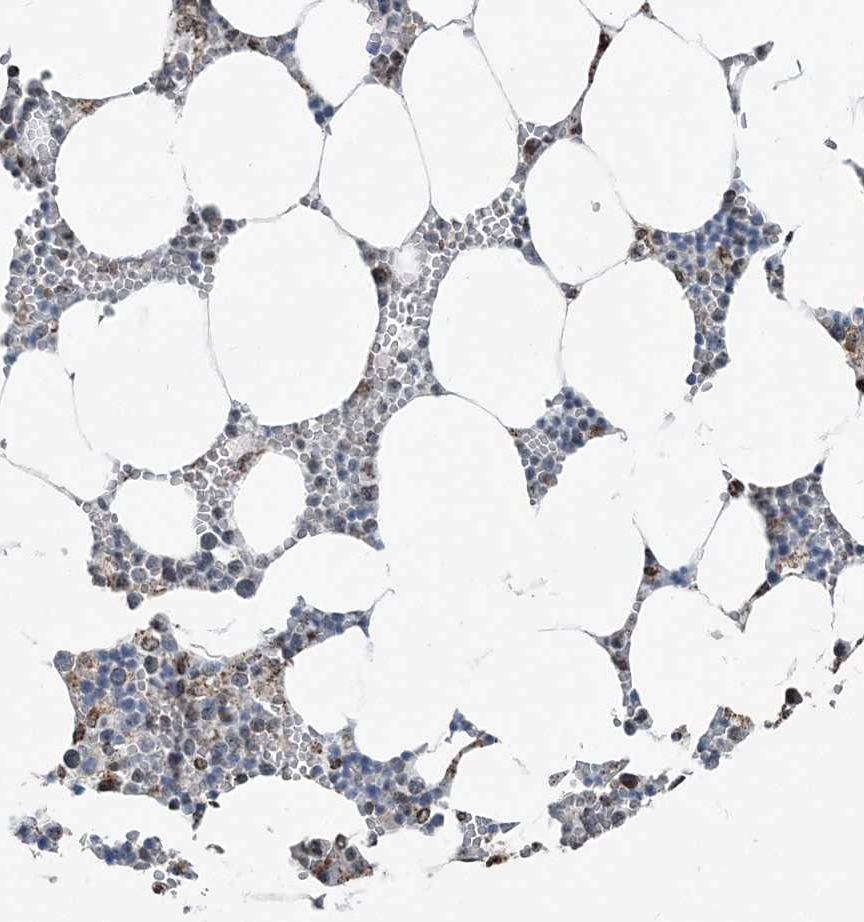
{"staining": {"intensity": "moderate", "quantity": ">75%", "location": "cytoplasmic/membranous"}, "tissue": "bone marrow", "cell_type": "Hematopoietic cells", "image_type": "normal", "snomed": [{"axis": "morphology", "description": "Normal tissue, NOS"}, {"axis": "topography", "description": "Bone marrow"}], "caption": "DAB immunohistochemical staining of benign bone marrow demonstrates moderate cytoplasmic/membranous protein staining in approximately >75% of hematopoietic cells.", "gene": "SUCLG1", "patient": {"sex": "male", "age": 70}}